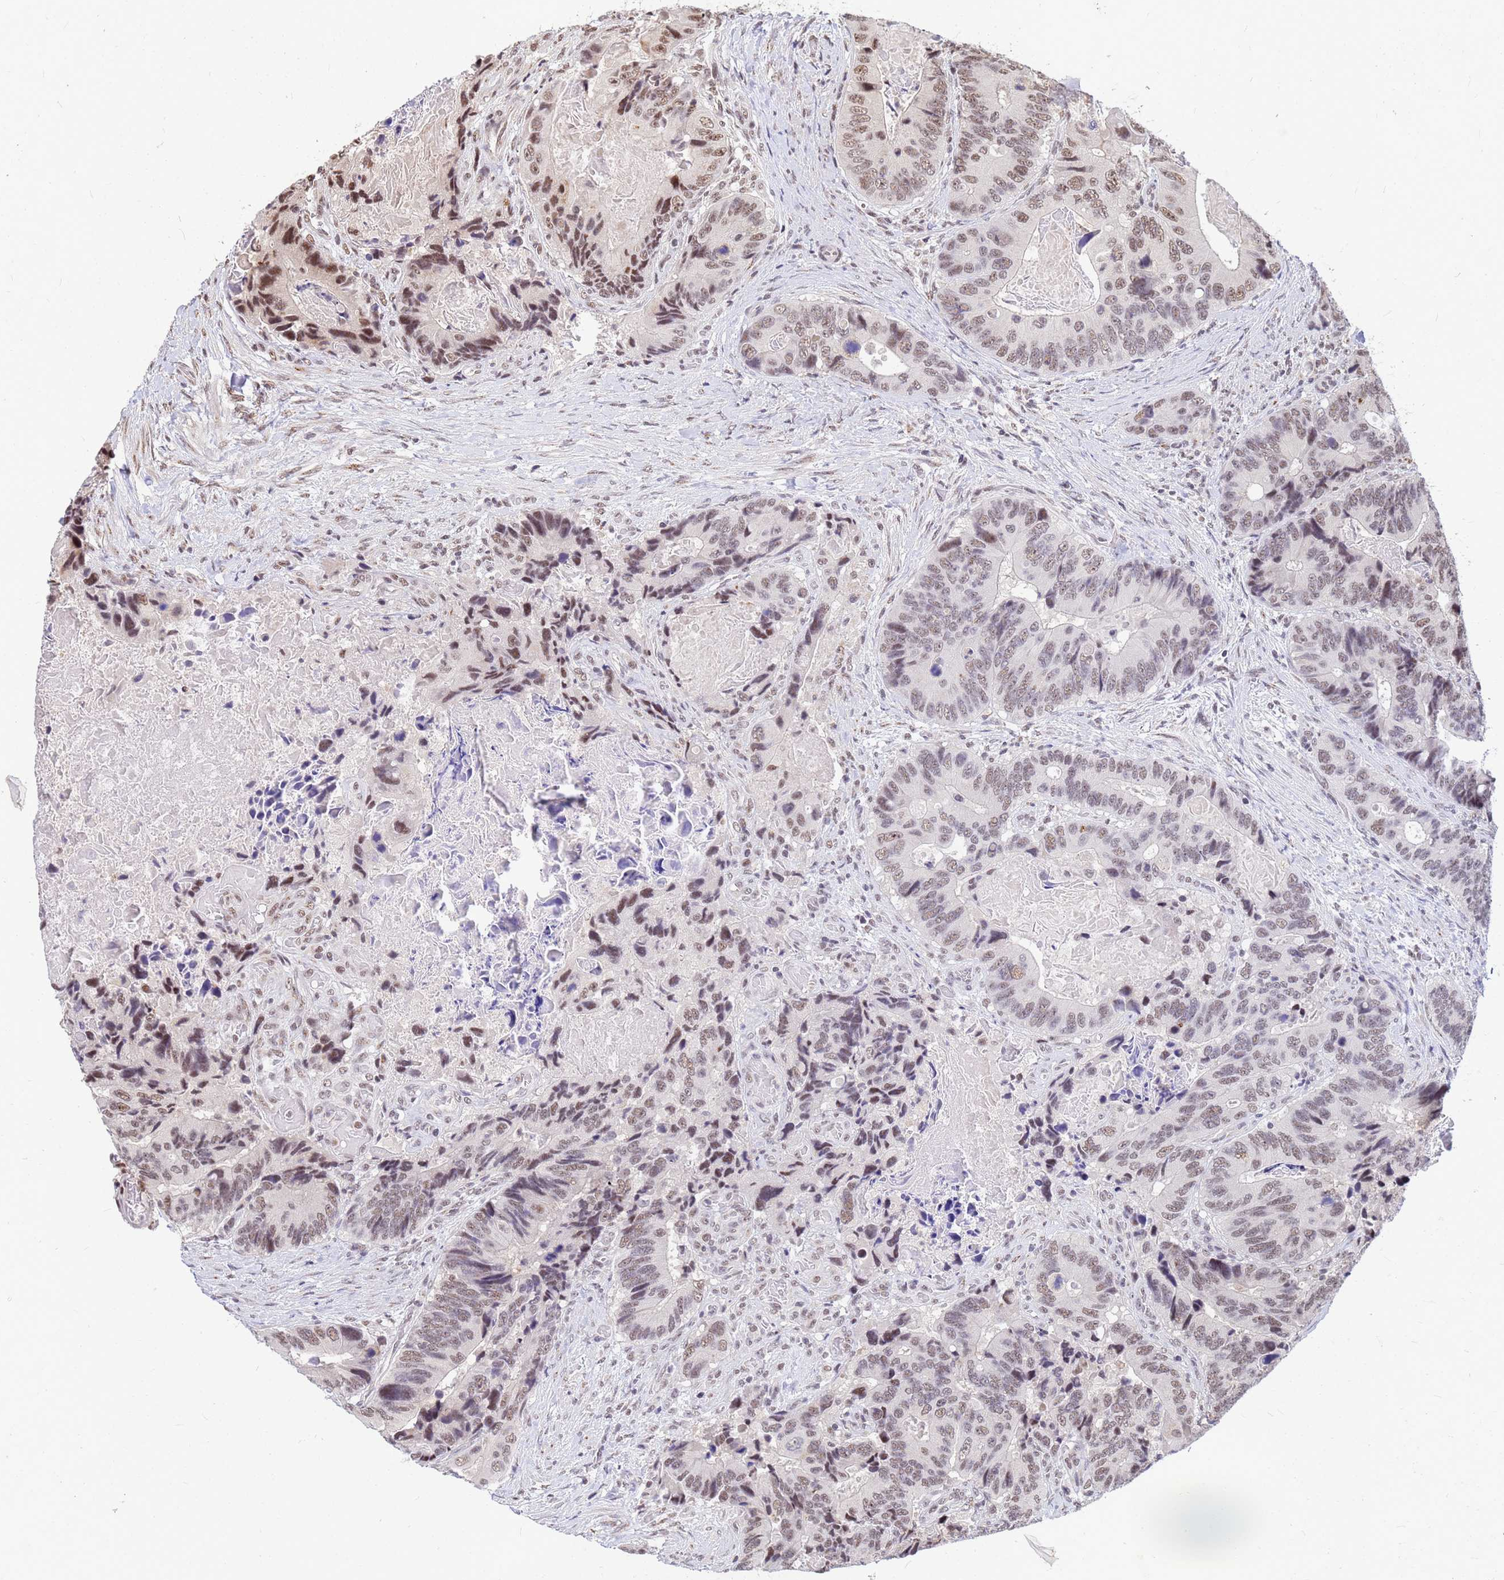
{"staining": {"intensity": "moderate", "quantity": "<25%", "location": "nuclear"}, "tissue": "colorectal cancer", "cell_type": "Tumor cells", "image_type": "cancer", "snomed": [{"axis": "morphology", "description": "Adenocarcinoma, NOS"}, {"axis": "topography", "description": "Colon"}], "caption": "Protein expression analysis of colorectal adenocarcinoma reveals moderate nuclear staining in approximately <25% of tumor cells.", "gene": "NCBP2", "patient": {"sex": "male", "age": 84}}